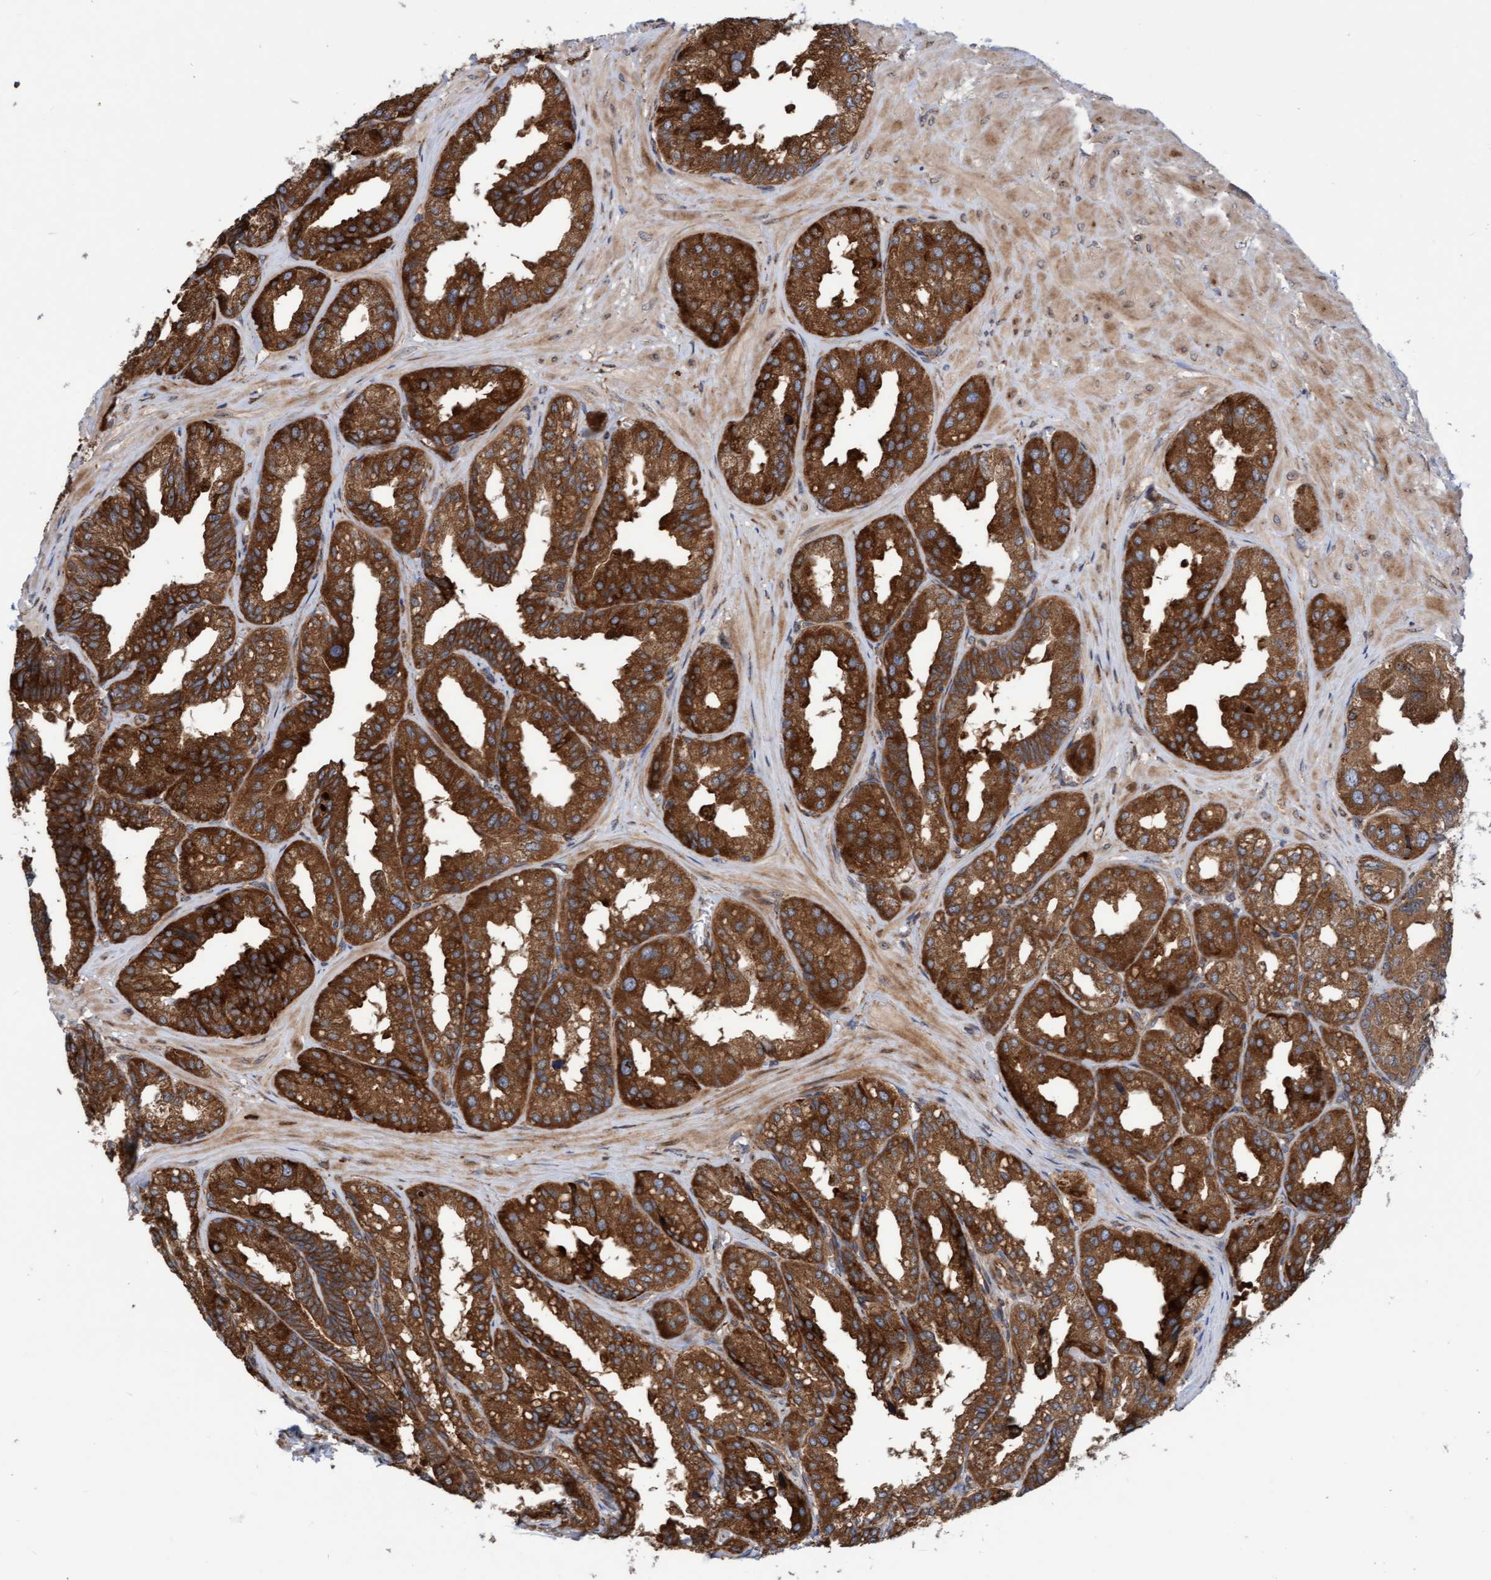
{"staining": {"intensity": "strong", "quantity": ">75%", "location": "cytoplasmic/membranous"}, "tissue": "seminal vesicle", "cell_type": "Glandular cells", "image_type": "normal", "snomed": [{"axis": "morphology", "description": "Normal tissue, NOS"}, {"axis": "topography", "description": "Prostate"}, {"axis": "topography", "description": "Seminal veicle"}], "caption": "The photomicrograph reveals a brown stain indicating the presence of a protein in the cytoplasmic/membranous of glandular cells in seminal vesicle.", "gene": "KIAA0753", "patient": {"sex": "male", "age": 51}}